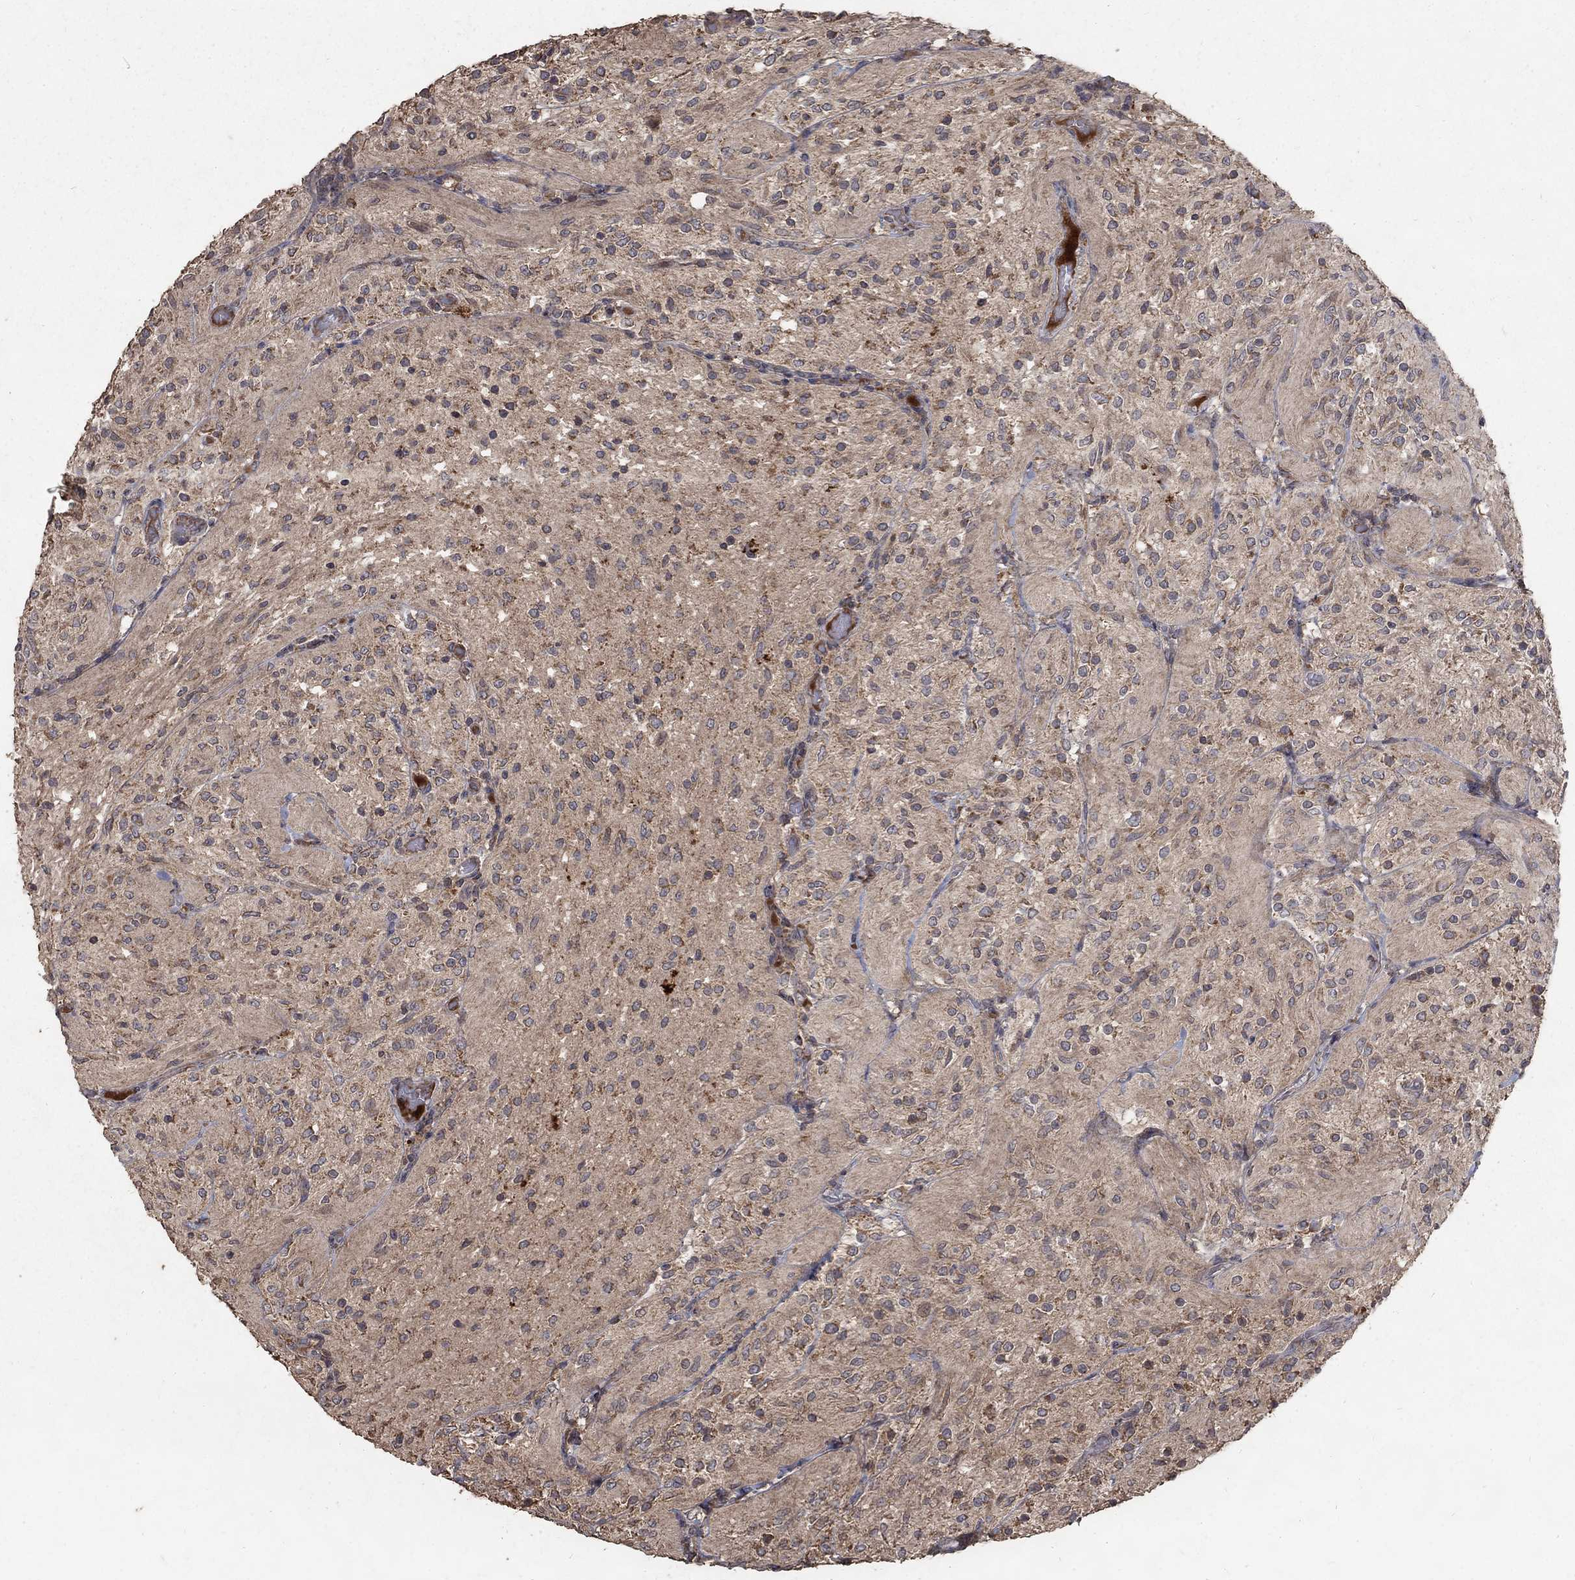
{"staining": {"intensity": "moderate", "quantity": "<25%", "location": "cytoplasmic/membranous"}, "tissue": "glioma", "cell_type": "Tumor cells", "image_type": "cancer", "snomed": [{"axis": "morphology", "description": "Glioma, malignant, Low grade"}, {"axis": "topography", "description": "Brain"}], "caption": "IHC image of neoplastic tissue: human glioma stained using immunohistochemistry (IHC) demonstrates low levels of moderate protein expression localized specifically in the cytoplasmic/membranous of tumor cells, appearing as a cytoplasmic/membranous brown color.", "gene": "C17orf75", "patient": {"sex": "male", "age": 3}}